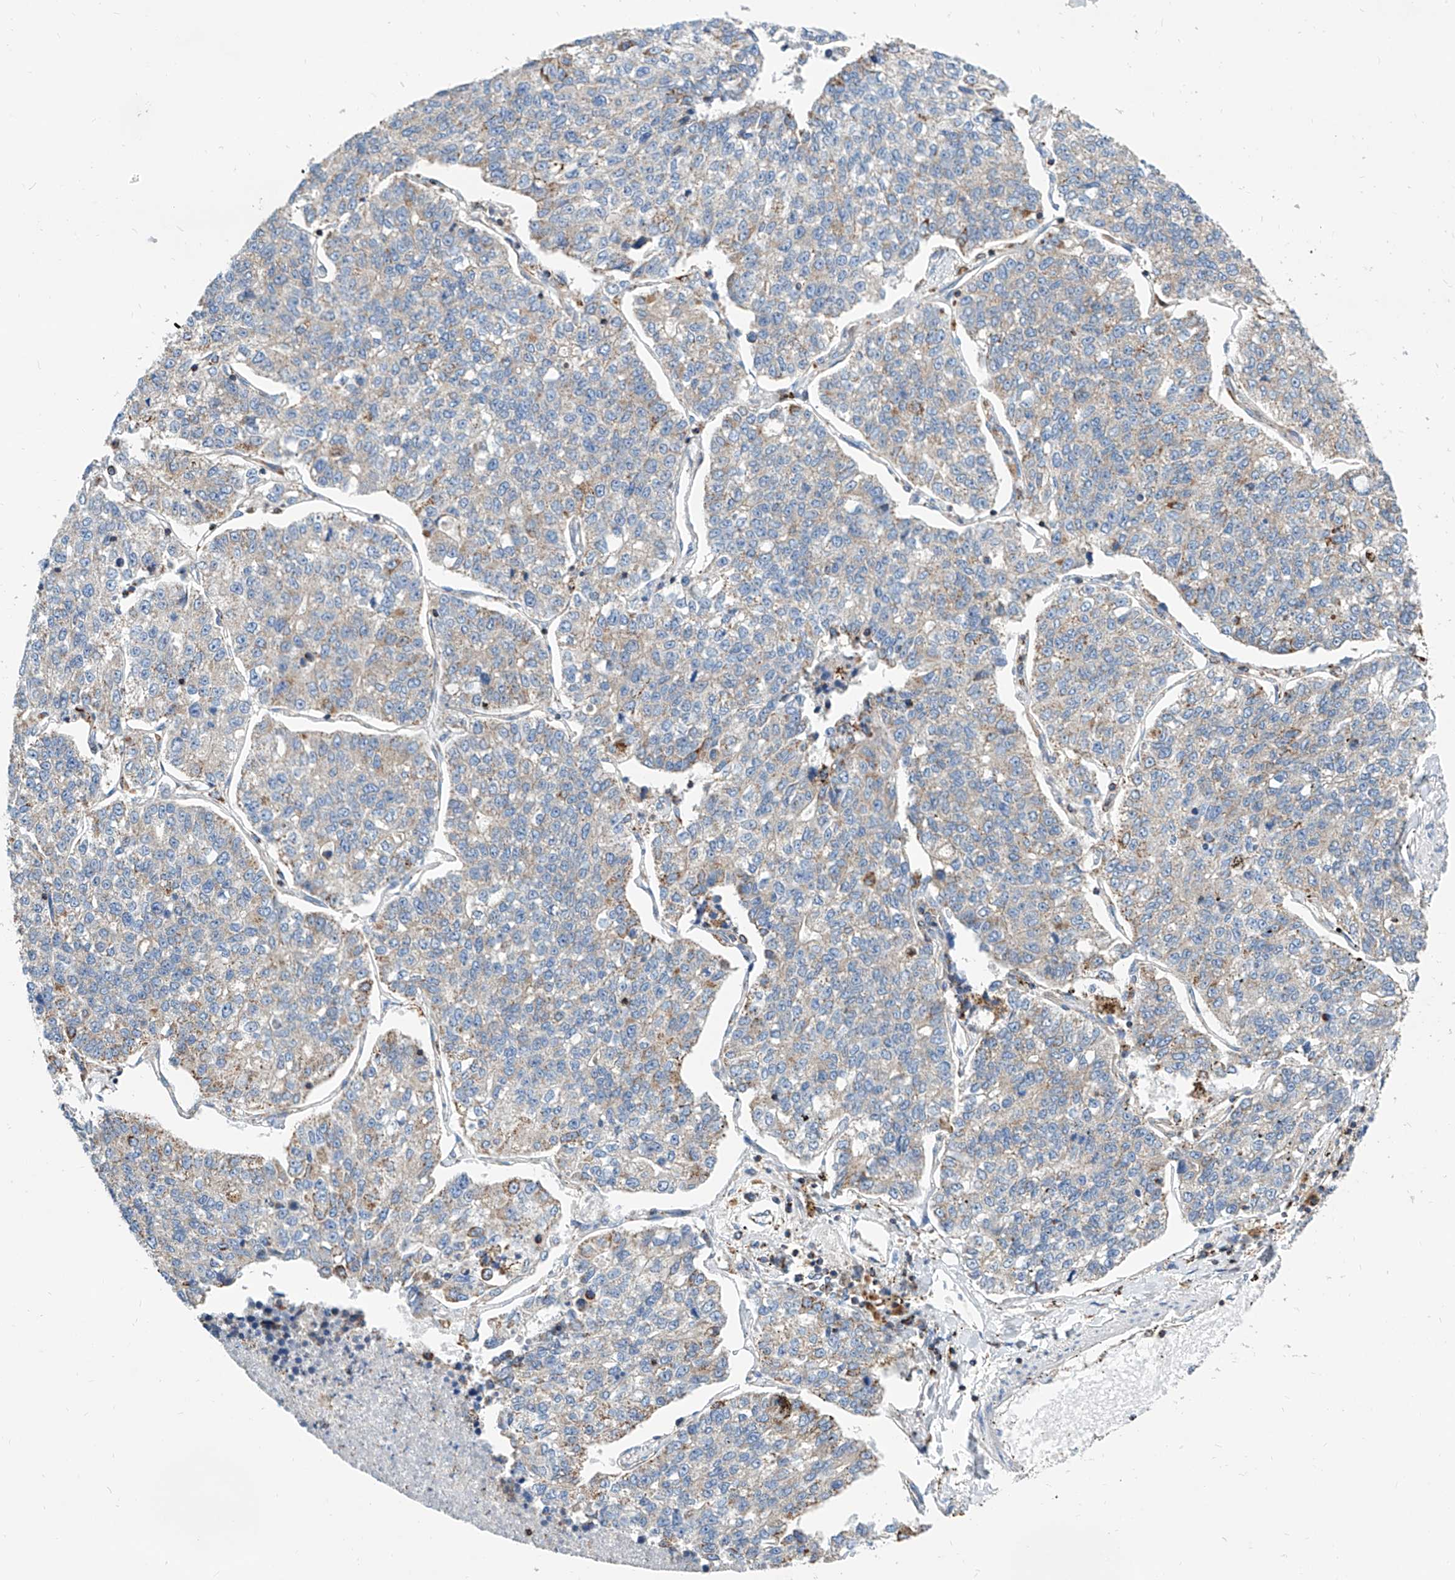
{"staining": {"intensity": "weak", "quantity": "25%-75%", "location": "cytoplasmic/membranous"}, "tissue": "lung cancer", "cell_type": "Tumor cells", "image_type": "cancer", "snomed": [{"axis": "morphology", "description": "Adenocarcinoma, NOS"}, {"axis": "topography", "description": "Lung"}], "caption": "An IHC histopathology image of tumor tissue is shown. Protein staining in brown highlights weak cytoplasmic/membranous positivity in adenocarcinoma (lung) within tumor cells.", "gene": "CPNE5", "patient": {"sex": "male", "age": 49}}